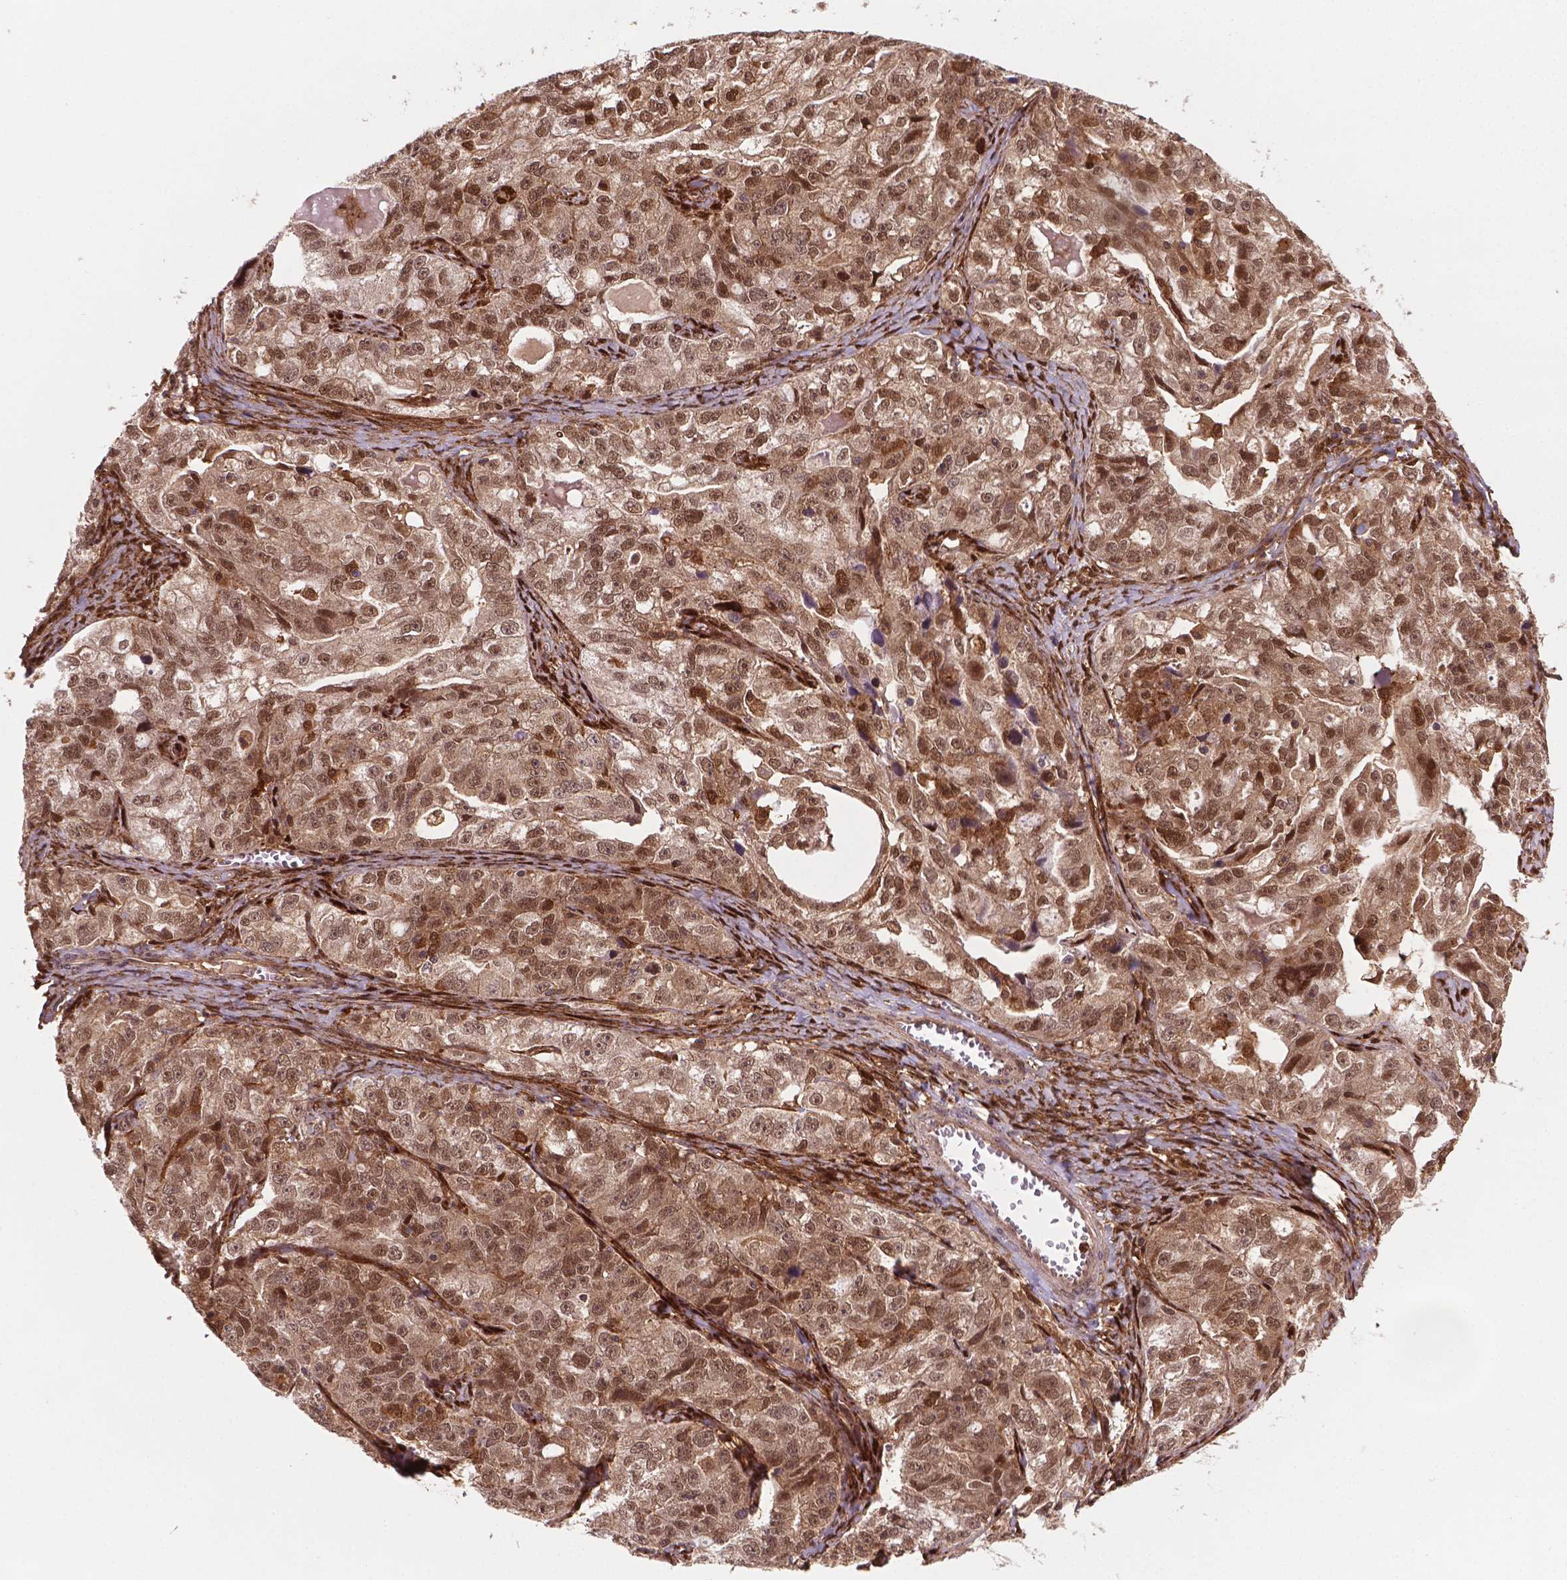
{"staining": {"intensity": "moderate", "quantity": ">75%", "location": "cytoplasmic/membranous,nuclear"}, "tissue": "ovarian cancer", "cell_type": "Tumor cells", "image_type": "cancer", "snomed": [{"axis": "morphology", "description": "Cystadenocarcinoma, serous, NOS"}, {"axis": "topography", "description": "Ovary"}], "caption": "A micrograph showing moderate cytoplasmic/membranous and nuclear positivity in about >75% of tumor cells in ovarian serous cystadenocarcinoma, as visualized by brown immunohistochemical staining.", "gene": "PLIN3", "patient": {"sex": "female", "age": 51}}